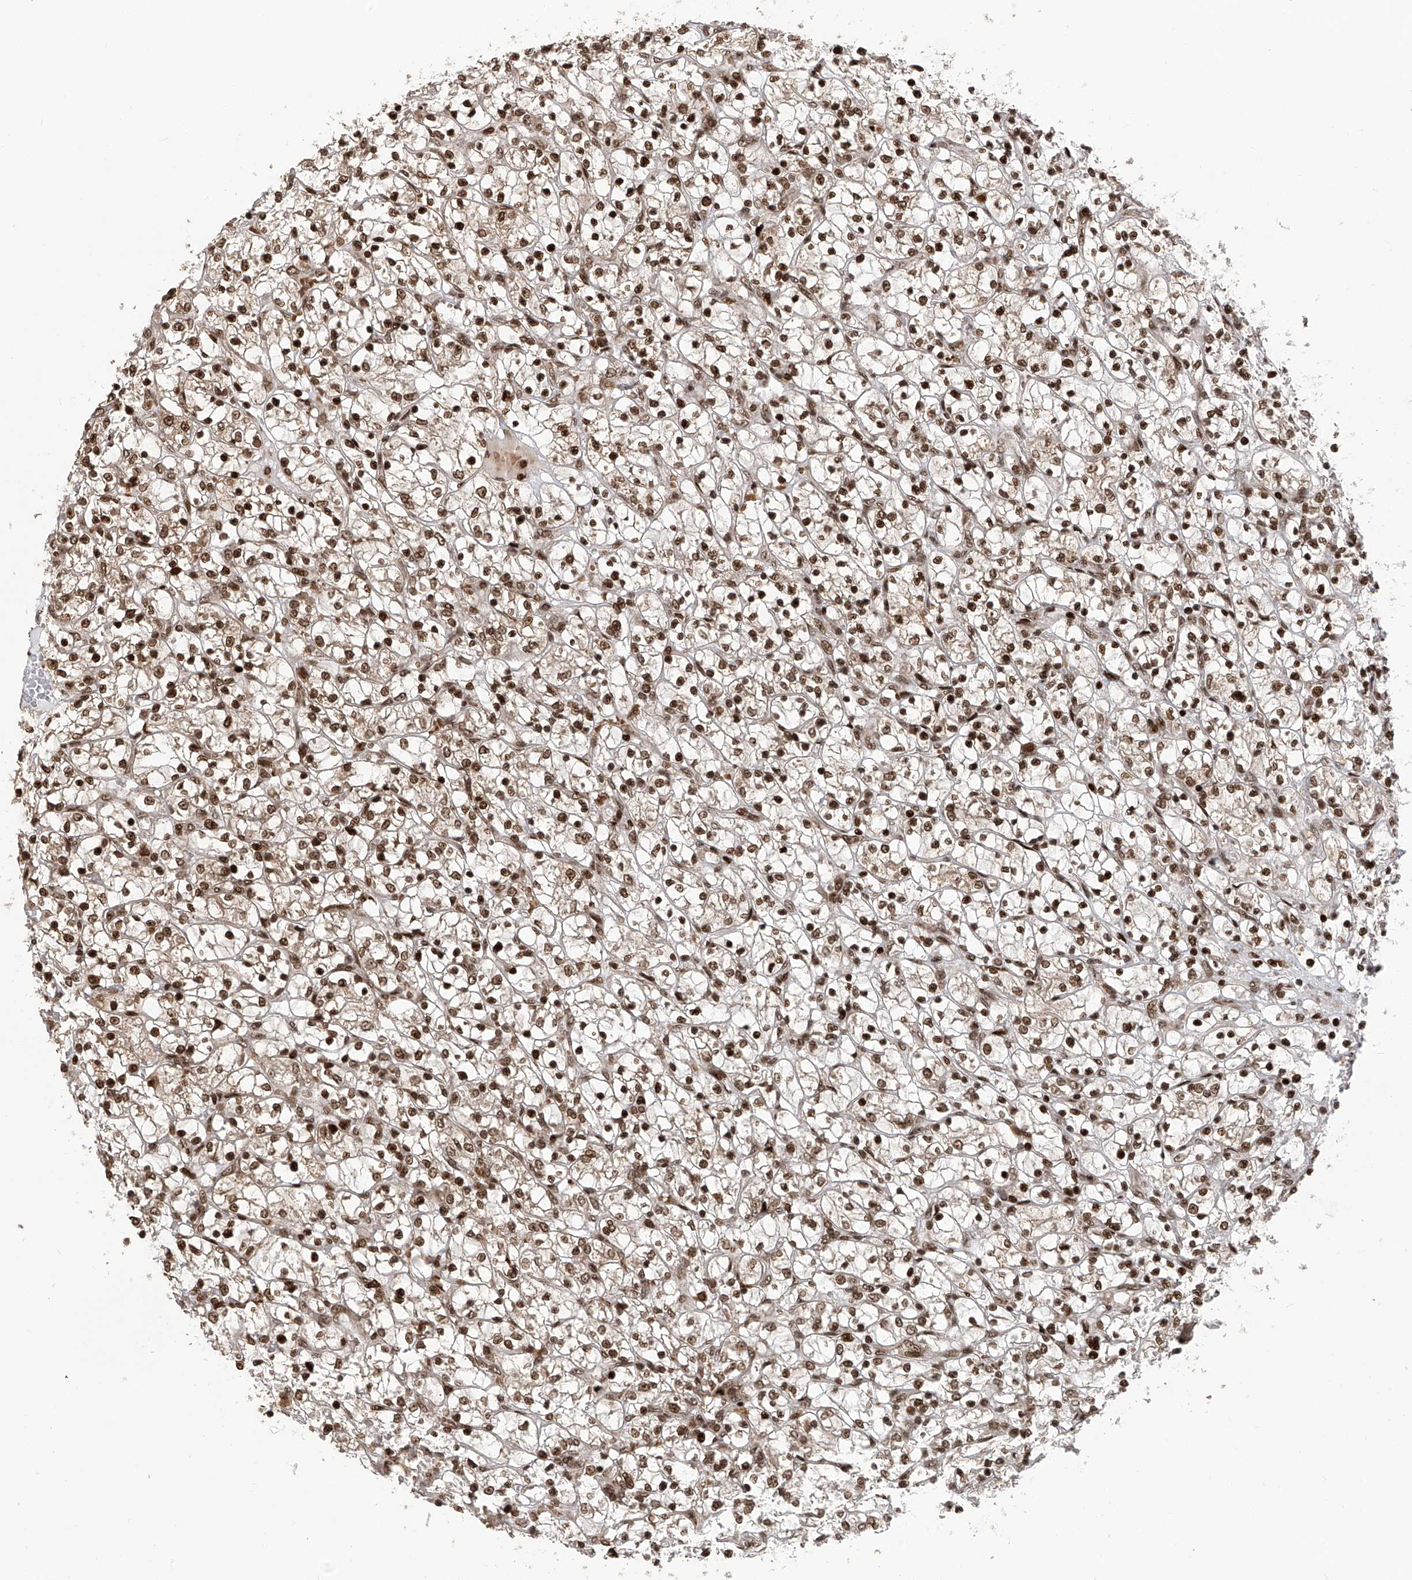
{"staining": {"intensity": "strong", "quantity": ">75%", "location": "nuclear"}, "tissue": "renal cancer", "cell_type": "Tumor cells", "image_type": "cancer", "snomed": [{"axis": "morphology", "description": "Adenocarcinoma, NOS"}, {"axis": "topography", "description": "Kidney"}], "caption": "The image demonstrates a brown stain indicating the presence of a protein in the nuclear of tumor cells in renal adenocarcinoma. (brown staining indicates protein expression, while blue staining denotes nuclei).", "gene": "PAK1IP1", "patient": {"sex": "female", "age": 69}}